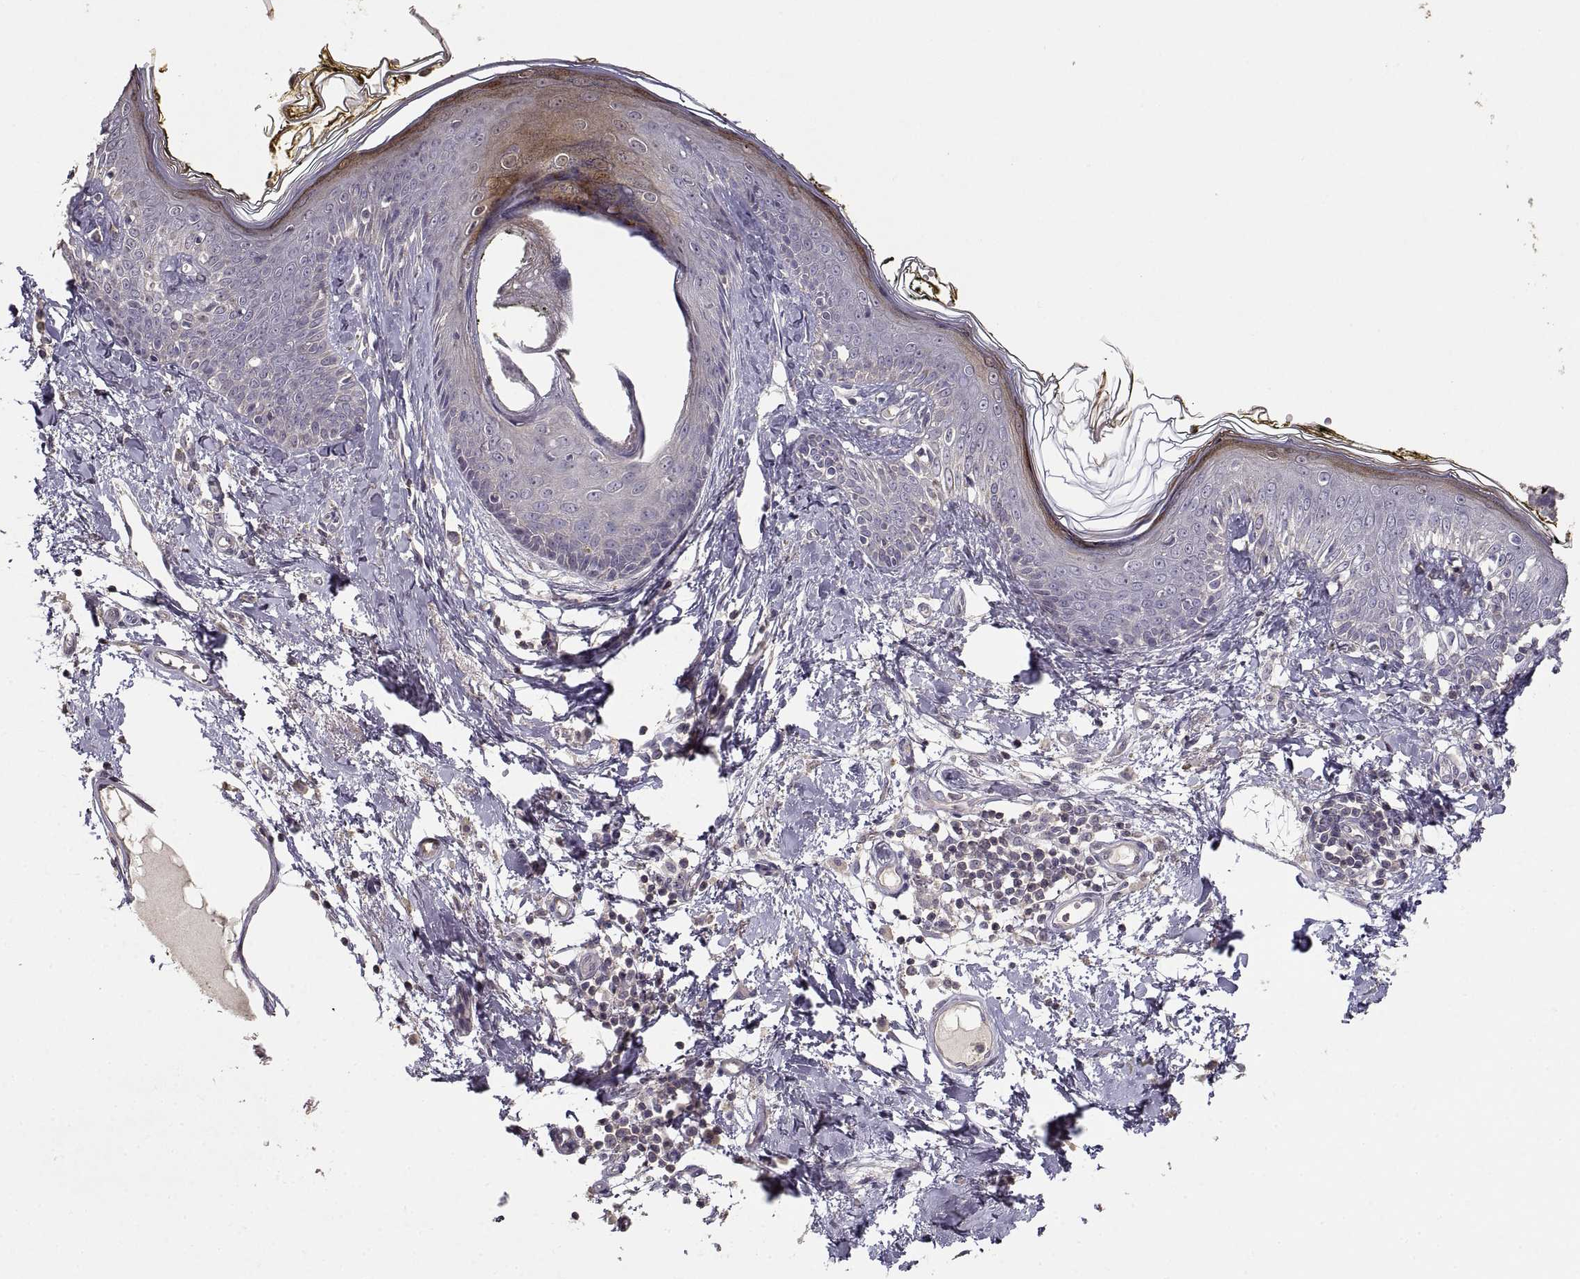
{"staining": {"intensity": "negative", "quantity": "none", "location": "none"}, "tissue": "skin", "cell_type": "Fibroblasts", "image_type": "normal", "snomed": [{"axis": "morphology", "description": "Normal tissue, NOS"}, {"axis": "topography", "description": "Skin"}], "caption": "DAB immunohistochemical staining of normal skin exhibits no significant positivity in fibroblasts. (DAB (3,3'-diaminobenzidine) immunohistochemistry visualized using brightfield microscopy, high magnification).", "gene": "NMNAT2", "patient": {"sex": "male", "age": 76}}